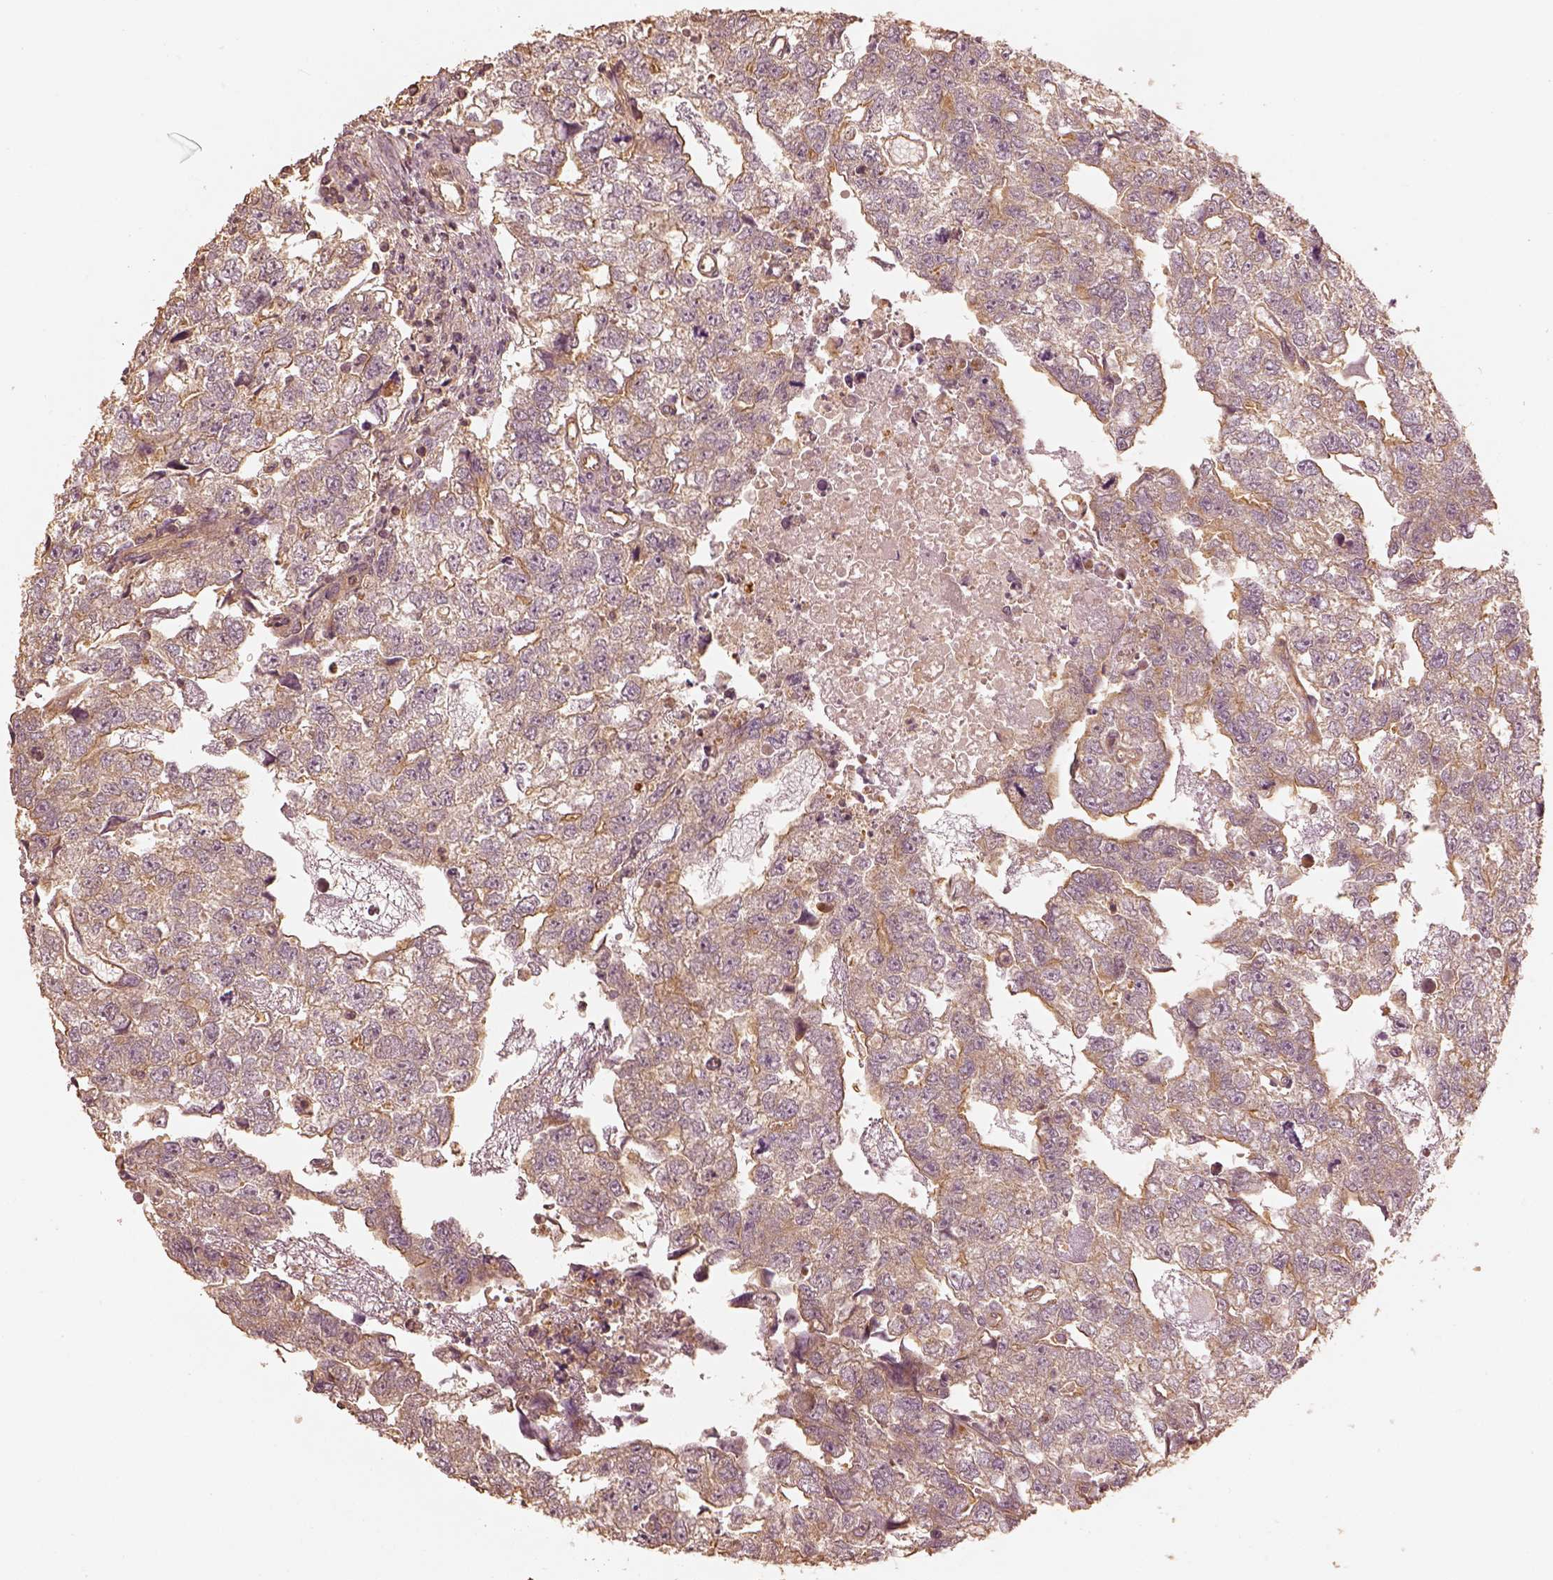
{"staining": {"intensity": "moderate", "quantity": "25%-75%", "location": "cytoplasmic/membranous"}, "tissue": "testis cancer", "cell_type": "Tumor cells", "image_type": "cancer", "snomed": [{"axis": "morphology", "description": "Carcinoma, Embryonal, NOS"}, {"axis": "morphology", "description": "Teratoma, malignant, NOS"}, {"axis": "topography", "description": "Testis"}], "caption": "Brown immunohistochemical staining in human testis cancer (teratoma (malignant)) displays moderate cytoplasmic/membranous staining in approximately 25%-75% of tumor cells. (DAB = brown stain, brightfield microscopy at high magnification).", "gene": "WDR7", "patient": {"sex": "male", "age": 44}}